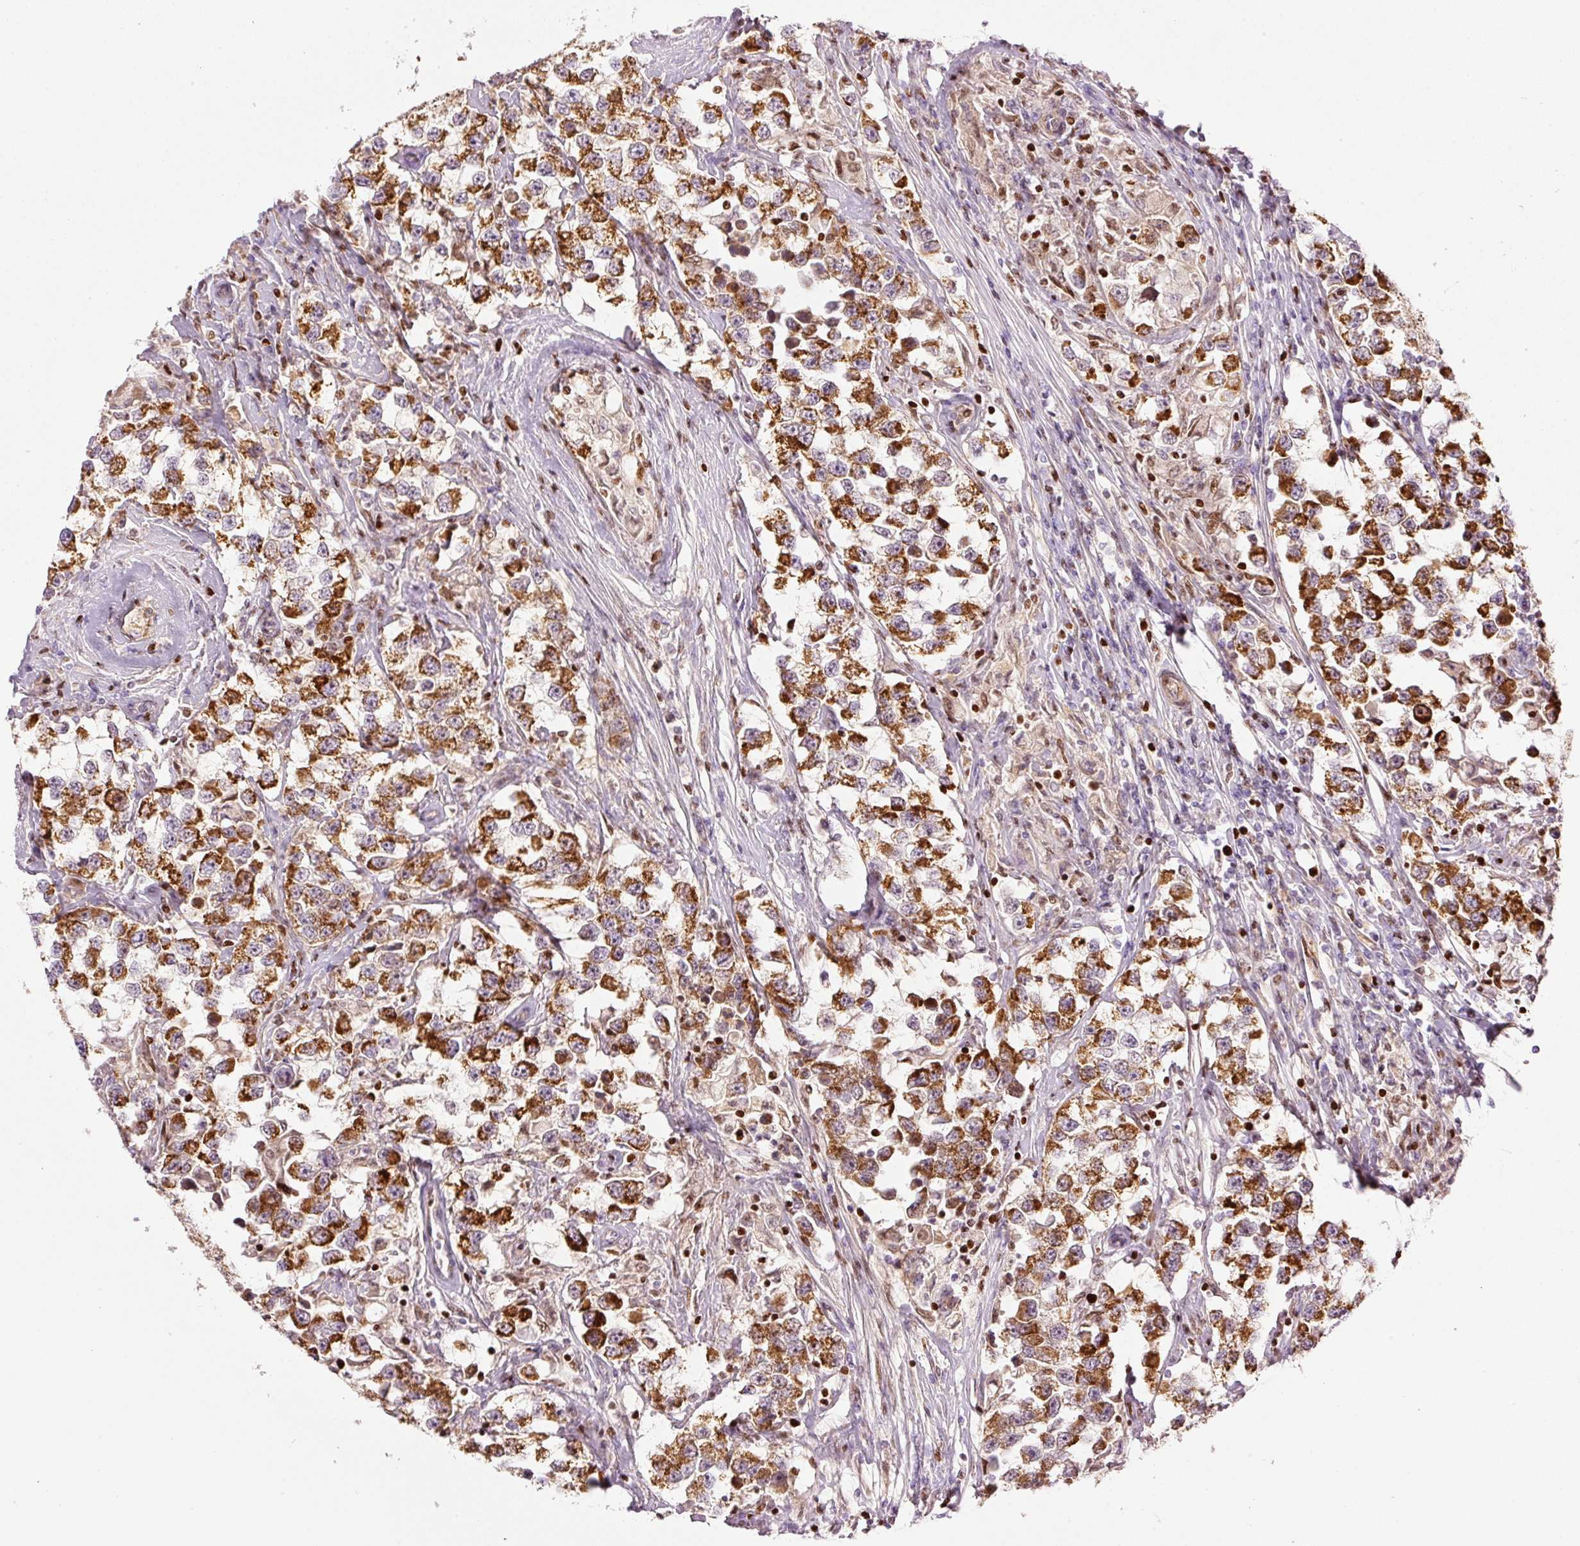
{"staining": {"intensity": "strong", "quantity": ">75%", "location": "cytoplasmic/membranous"}, "tissue": "testis cancer", "cell_type": "Tumor cells", "image_type": "cancer", "snomed": [{"axis": "morphology", "description": "Seminoma, NOS"}, {"axis": "topography", "description": "Testis"}], "caption": "The photomicrograph displays staining of testis cancer, revealing strong cytoplasmic/membranous protein staining (brown color) within tumor cells.", "gene": "TMEM8B", "patient": {"sex": "male", "age": 46}}